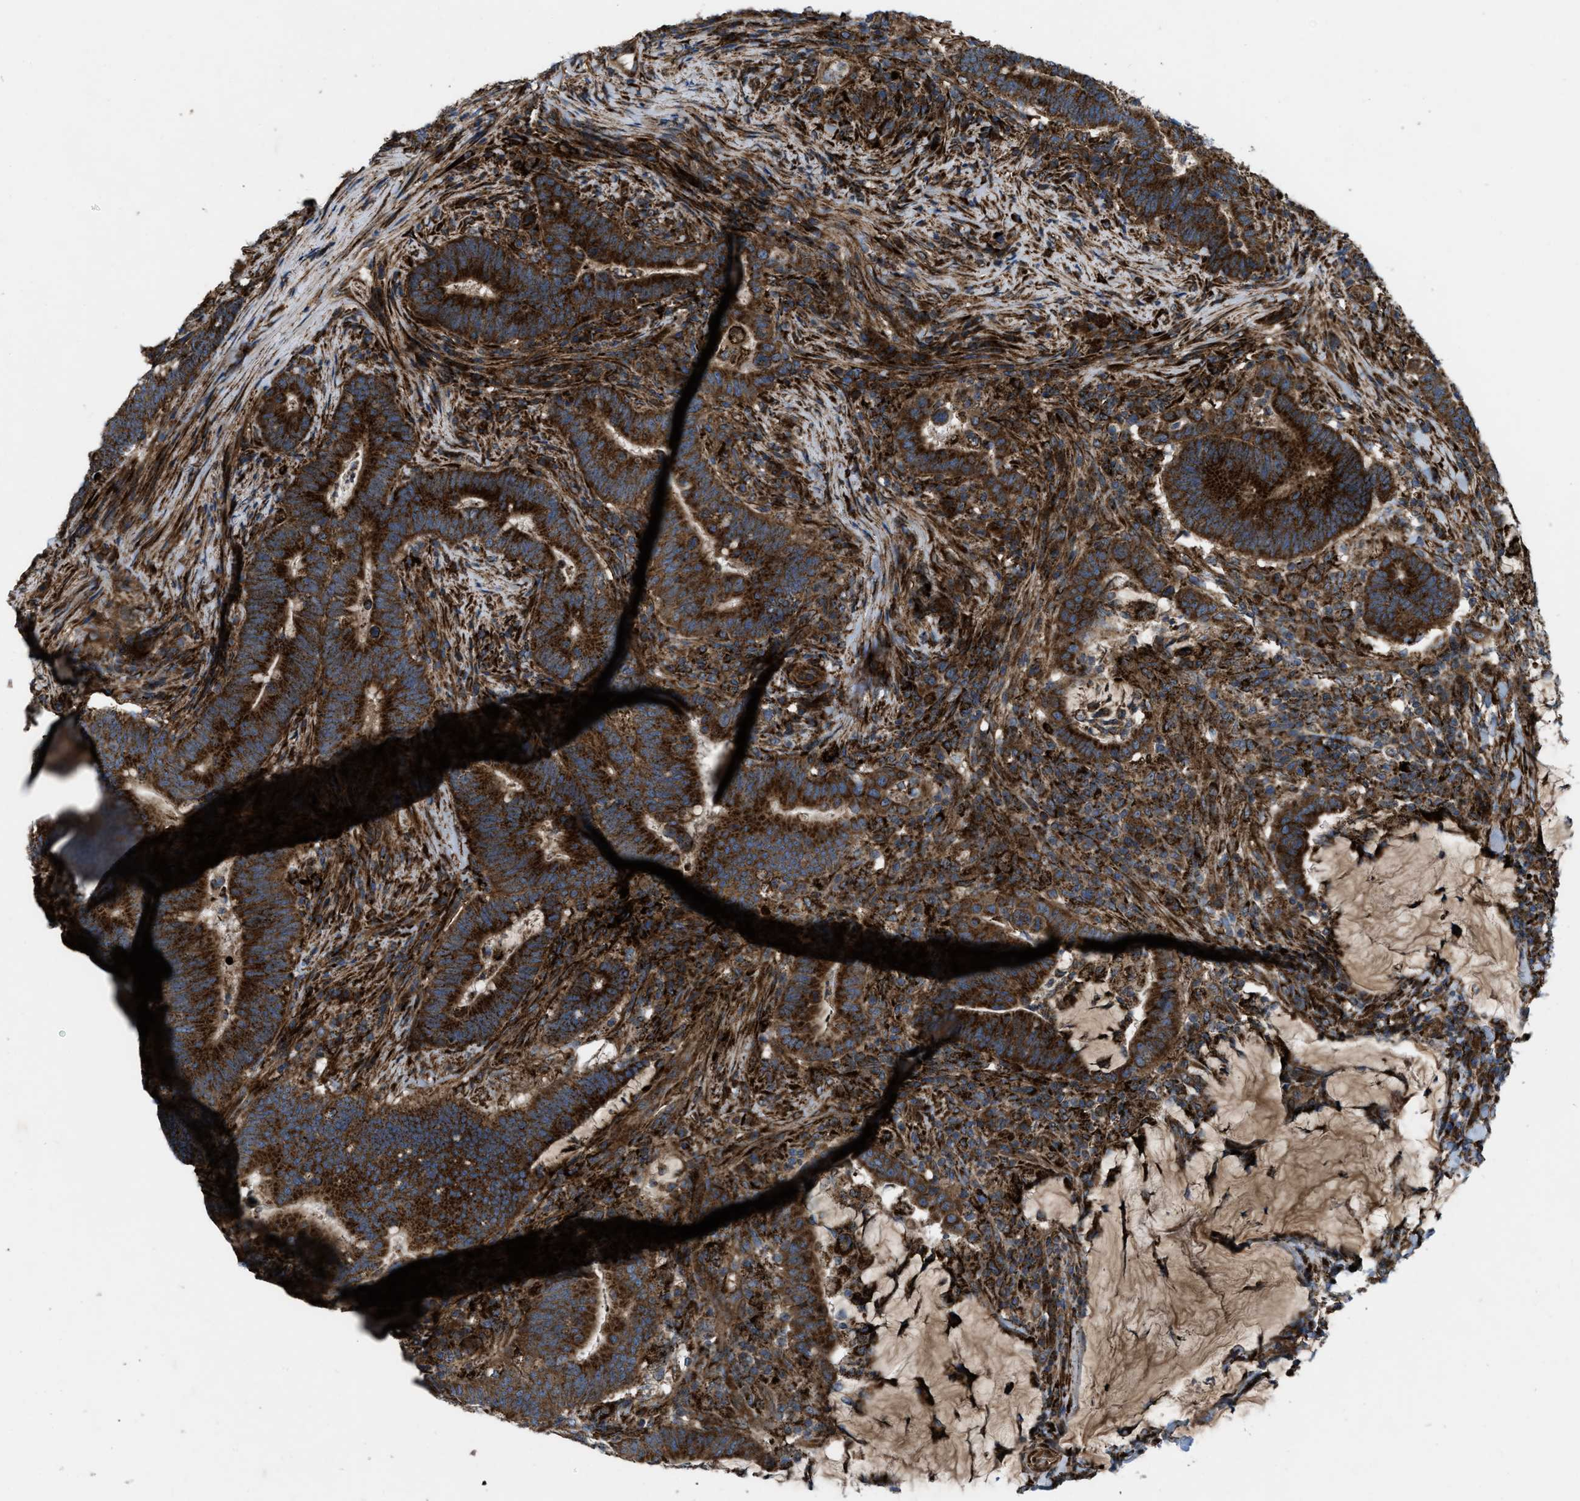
{"staining": {"intensity": "strong", "quantity": ">75%", "location": "cytoplasmic/membranous"}, "tissue": "colorectal cancer", "cell_type": "Tumor cells", "image_type": "cancer", "snomed": [{"axis": "morphology", "description": "Normal tissue, NOS"}, {"axis": "morphology", "description": "Adenocarcinoma, NOS"}, {"axis": "topography", "description": "Colon"}], "caption": "Colorectal cancer tissue reveals strong cytoplasmic/membranous staining in about >75% of tumor cells (brown staining indicates protein expression, while blue staining denotes nuclei).", "gene": "PER3", "patient": {"sex": "female", "age": 66}}